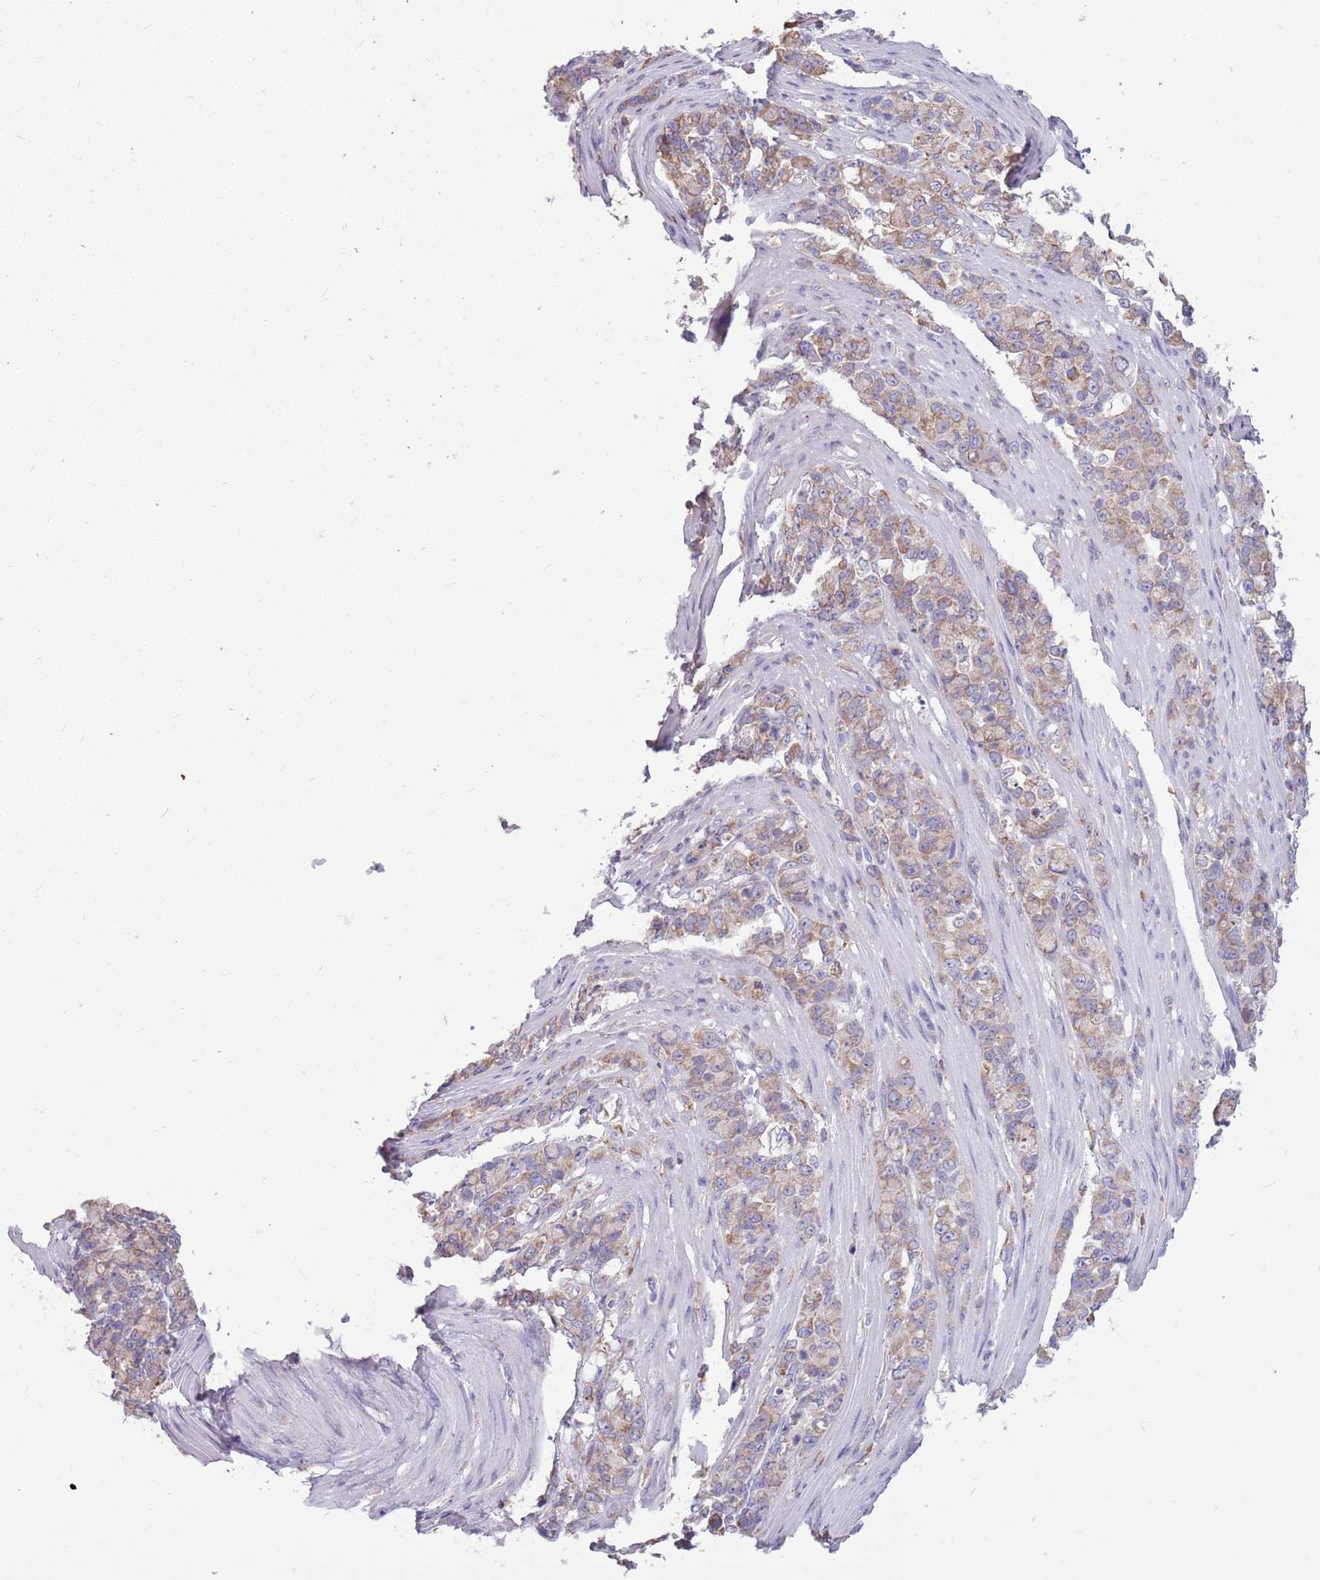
{"staining": {"intensity": "weak", "quantity": ">75%", "location": "cytoplasmic/membranous"}, "tissue": "stomach cancer", "cell_type": "Tumor cells", "image_type": "cancer", "snomed": [{"axis": "morphology", "description": "Normal tissue, NOS"}, {"axis": "morphology", "description": "Adenocarcinoma, NOS"}, {"axis": "topography", "description": "Stomach"}], "caption": "An immunohistochemistry image of neoplastic tissue is shown. Protein staining in brown labels weak cytoplasmic/membranous positivity in stomach cancer within tumor cells.", "gene": "KCTD19", "patient": {"sex": "female", "age": 79}}